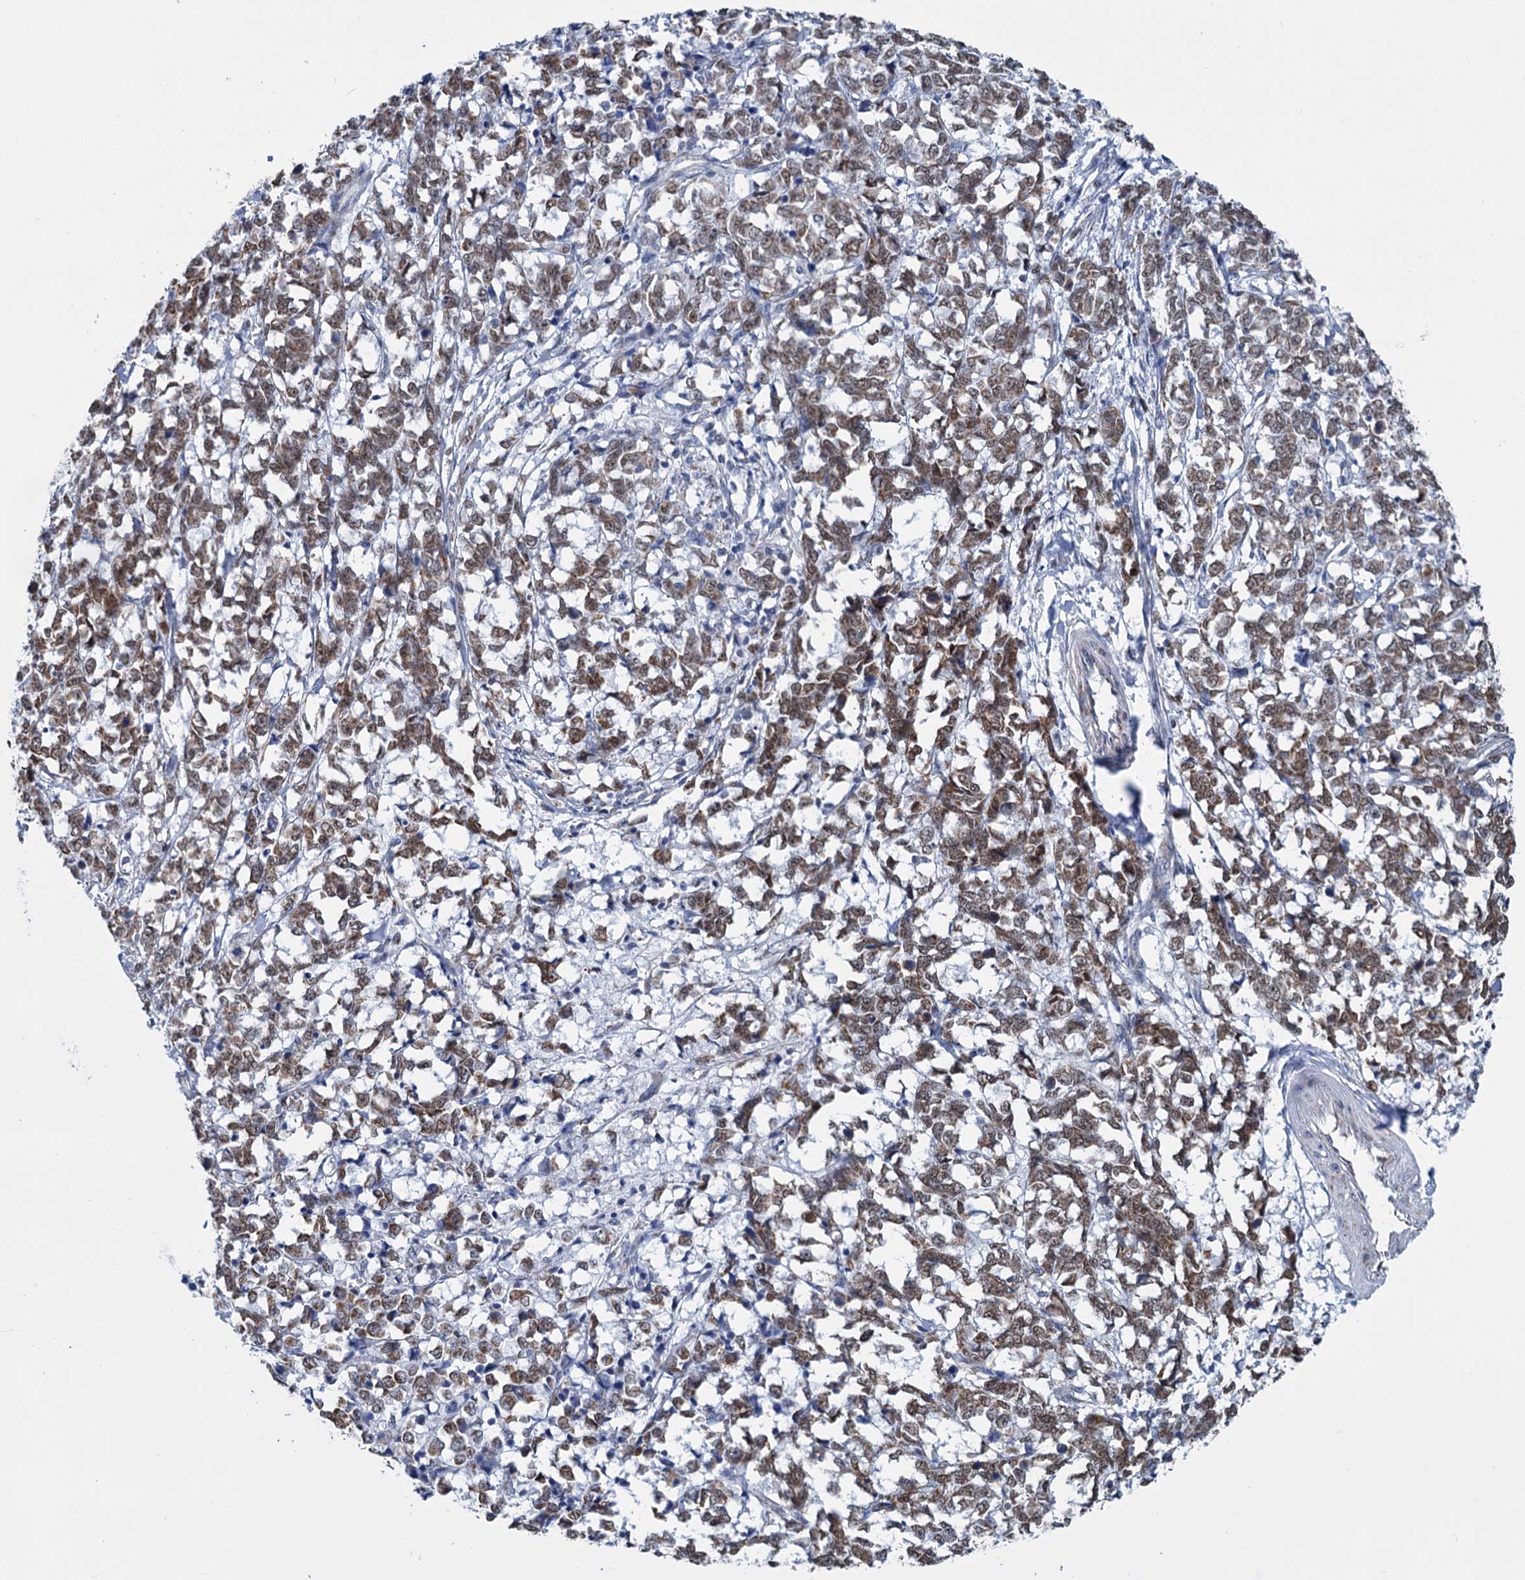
{"staining": {"intensity": "moderate", "quantity": ">75%", "location": "cytoplasmic/membranous,nuclear"}, "tissue": "melanoma", "cell_type": "Tumor cells", "image_type": "cancer", "snomed": [{"axis": "morphology", "description": "Malignant melanoma, NOS"}, {"axis": "topography", "description": "Skin"}], "caption": "Human melanoma stained with a brown dye displays moderate cytoplasmic/membranous and nuclear positive staining in approximately >75% of tumor cells.", "gene": "MORN3", "patient": {"sex": "female", "age": 72}}